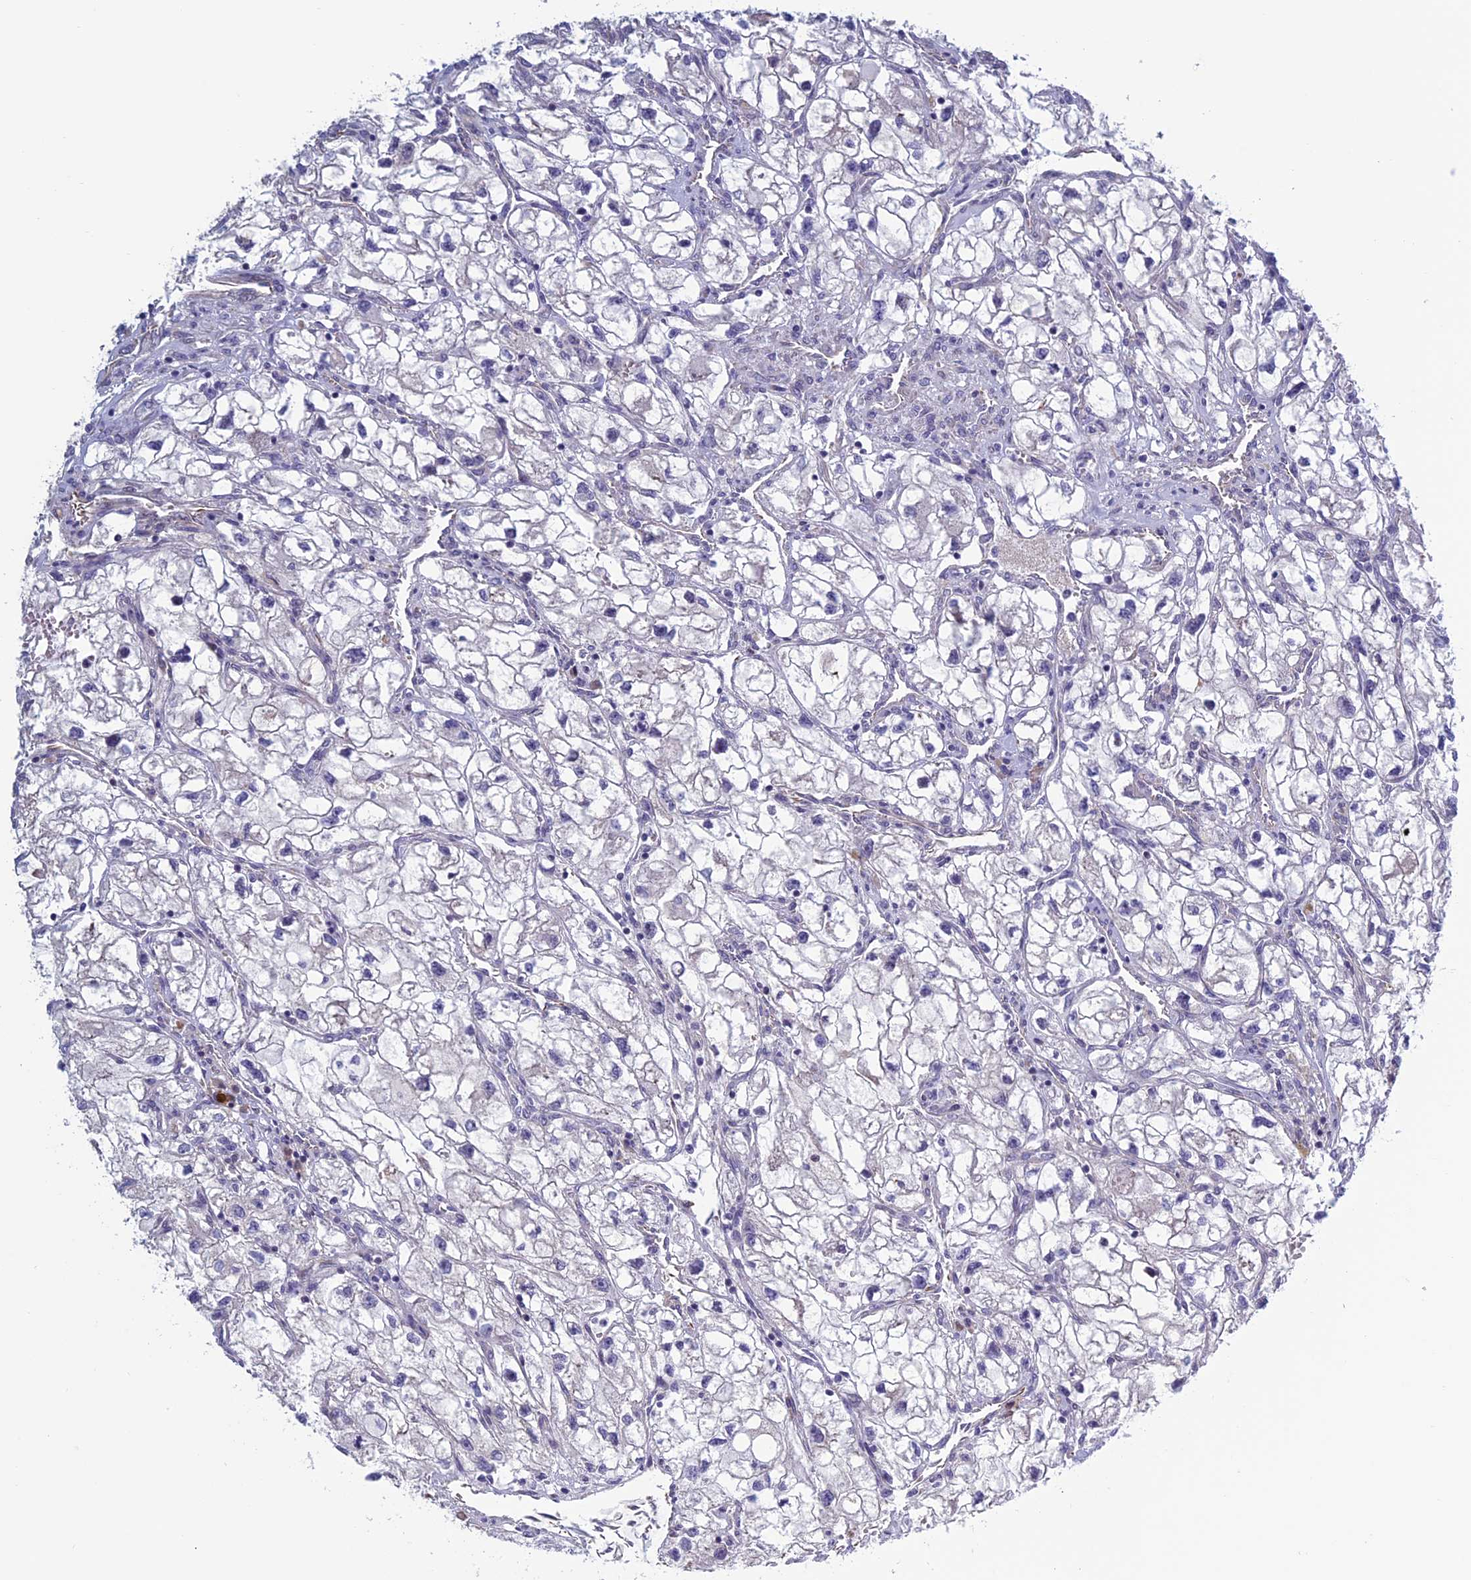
{"staining": {"intensity": "negative", "quantity": "none", "location": "none"}, "tissue": "renal cancer", "cell_type": "Tumor cells", "image_type": "cancer", "snomed": [{"axis": "morphology", "description": "Adenocarcinoma, NOS"}, {"axis": "topography", "description": "Kidney"}], "caption": "A high-resolution micrograph shows IHC staining of renal cancer (adenocarcinoma), which exhibits no significant positivity in tumor cells.", "gene": "BCL2L10", "patient": {"sex": "female", "age": 70}}